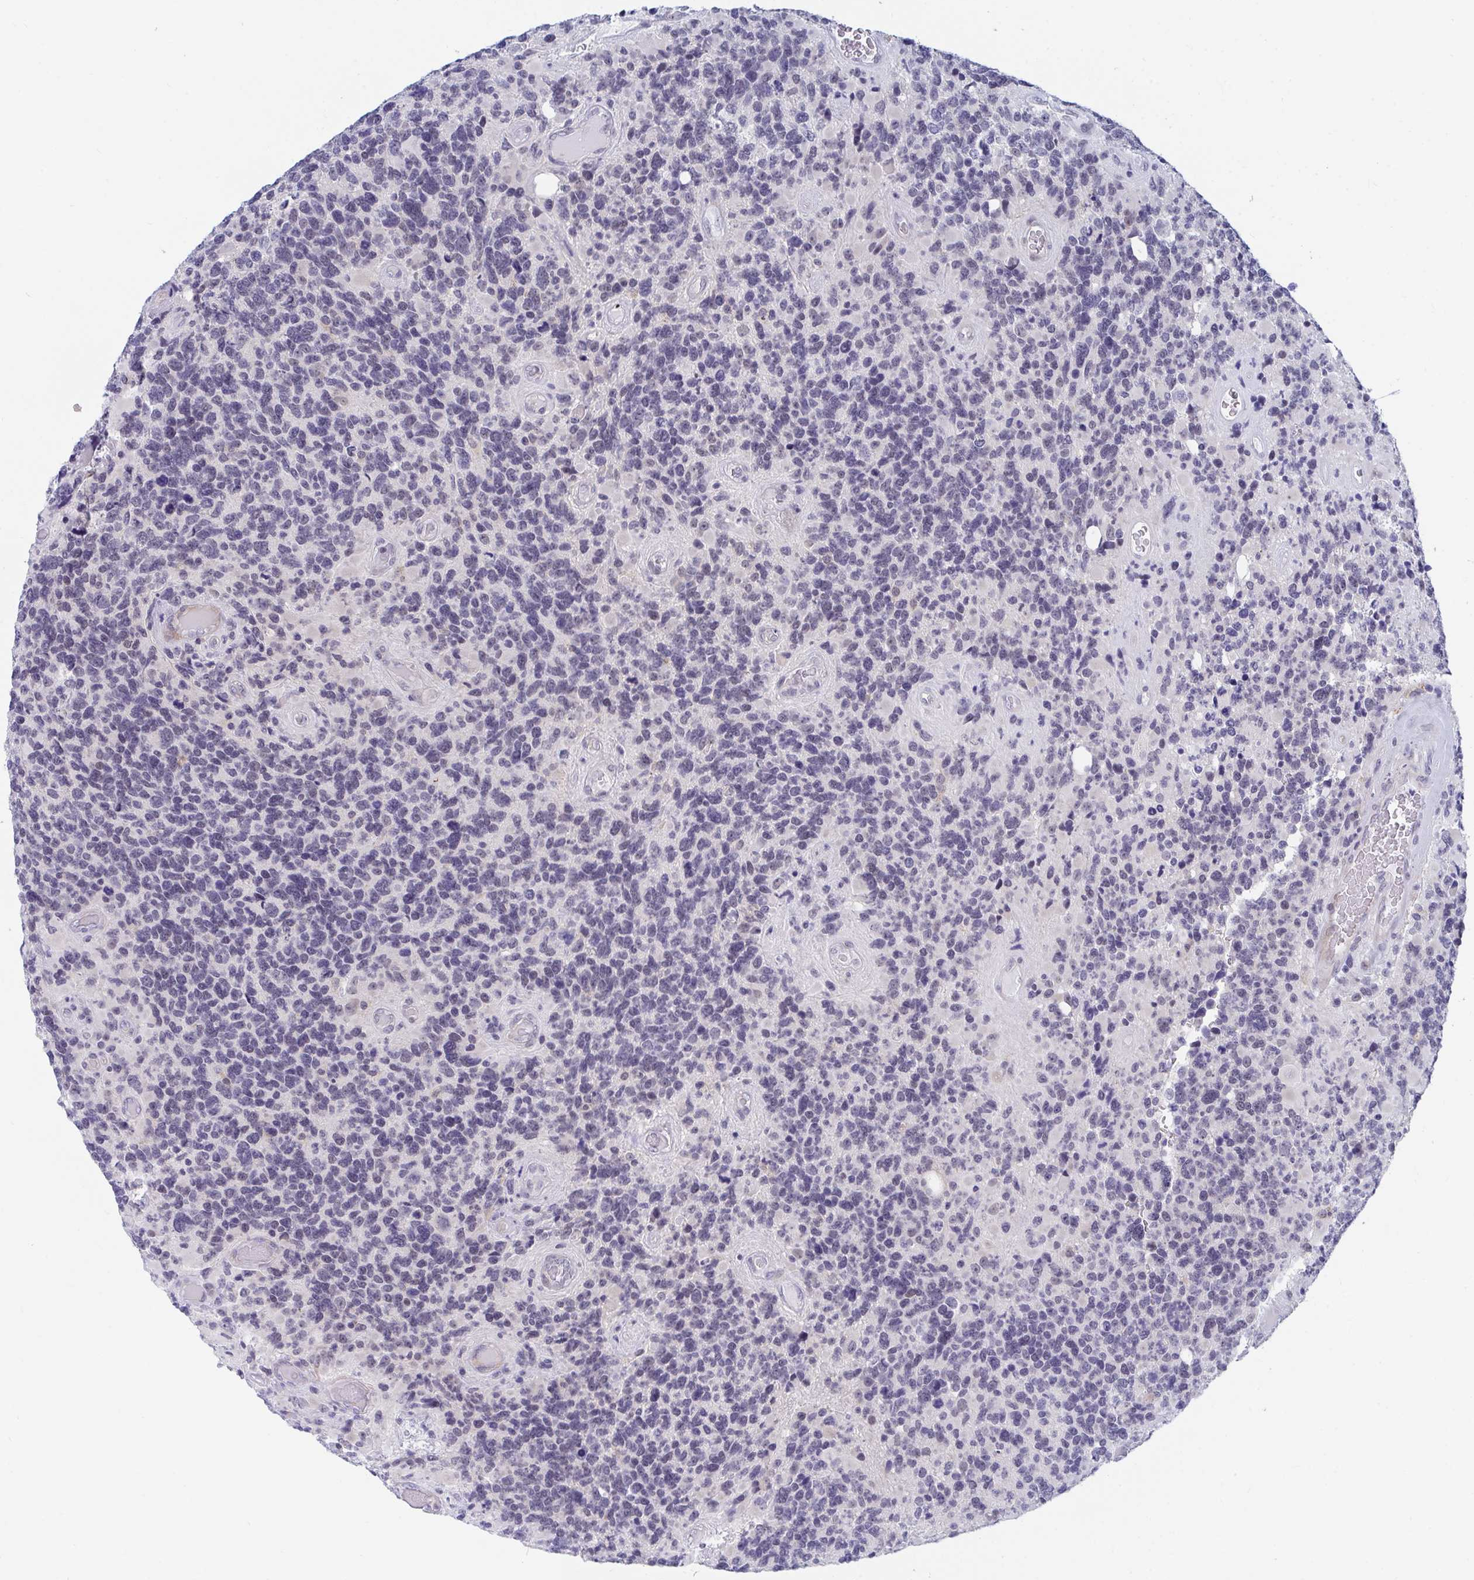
{"staining": {"intensity": "negative", "quantity": "none", "location": "none"}, "tissue": "glioma", "cell_type": "Tumor cells", "image_type": "cancer", "snomed": [{"axis": "morphology", "description": "Glioma, malignant, High grade"}, {"axis": "topography", "description": "Brain"}], "caption": "Photomicrograph shows no significant protein positivity in tumor cells of glioma.", "gene": "DAOA", "patient": {"sex": "female", "age": 40}}